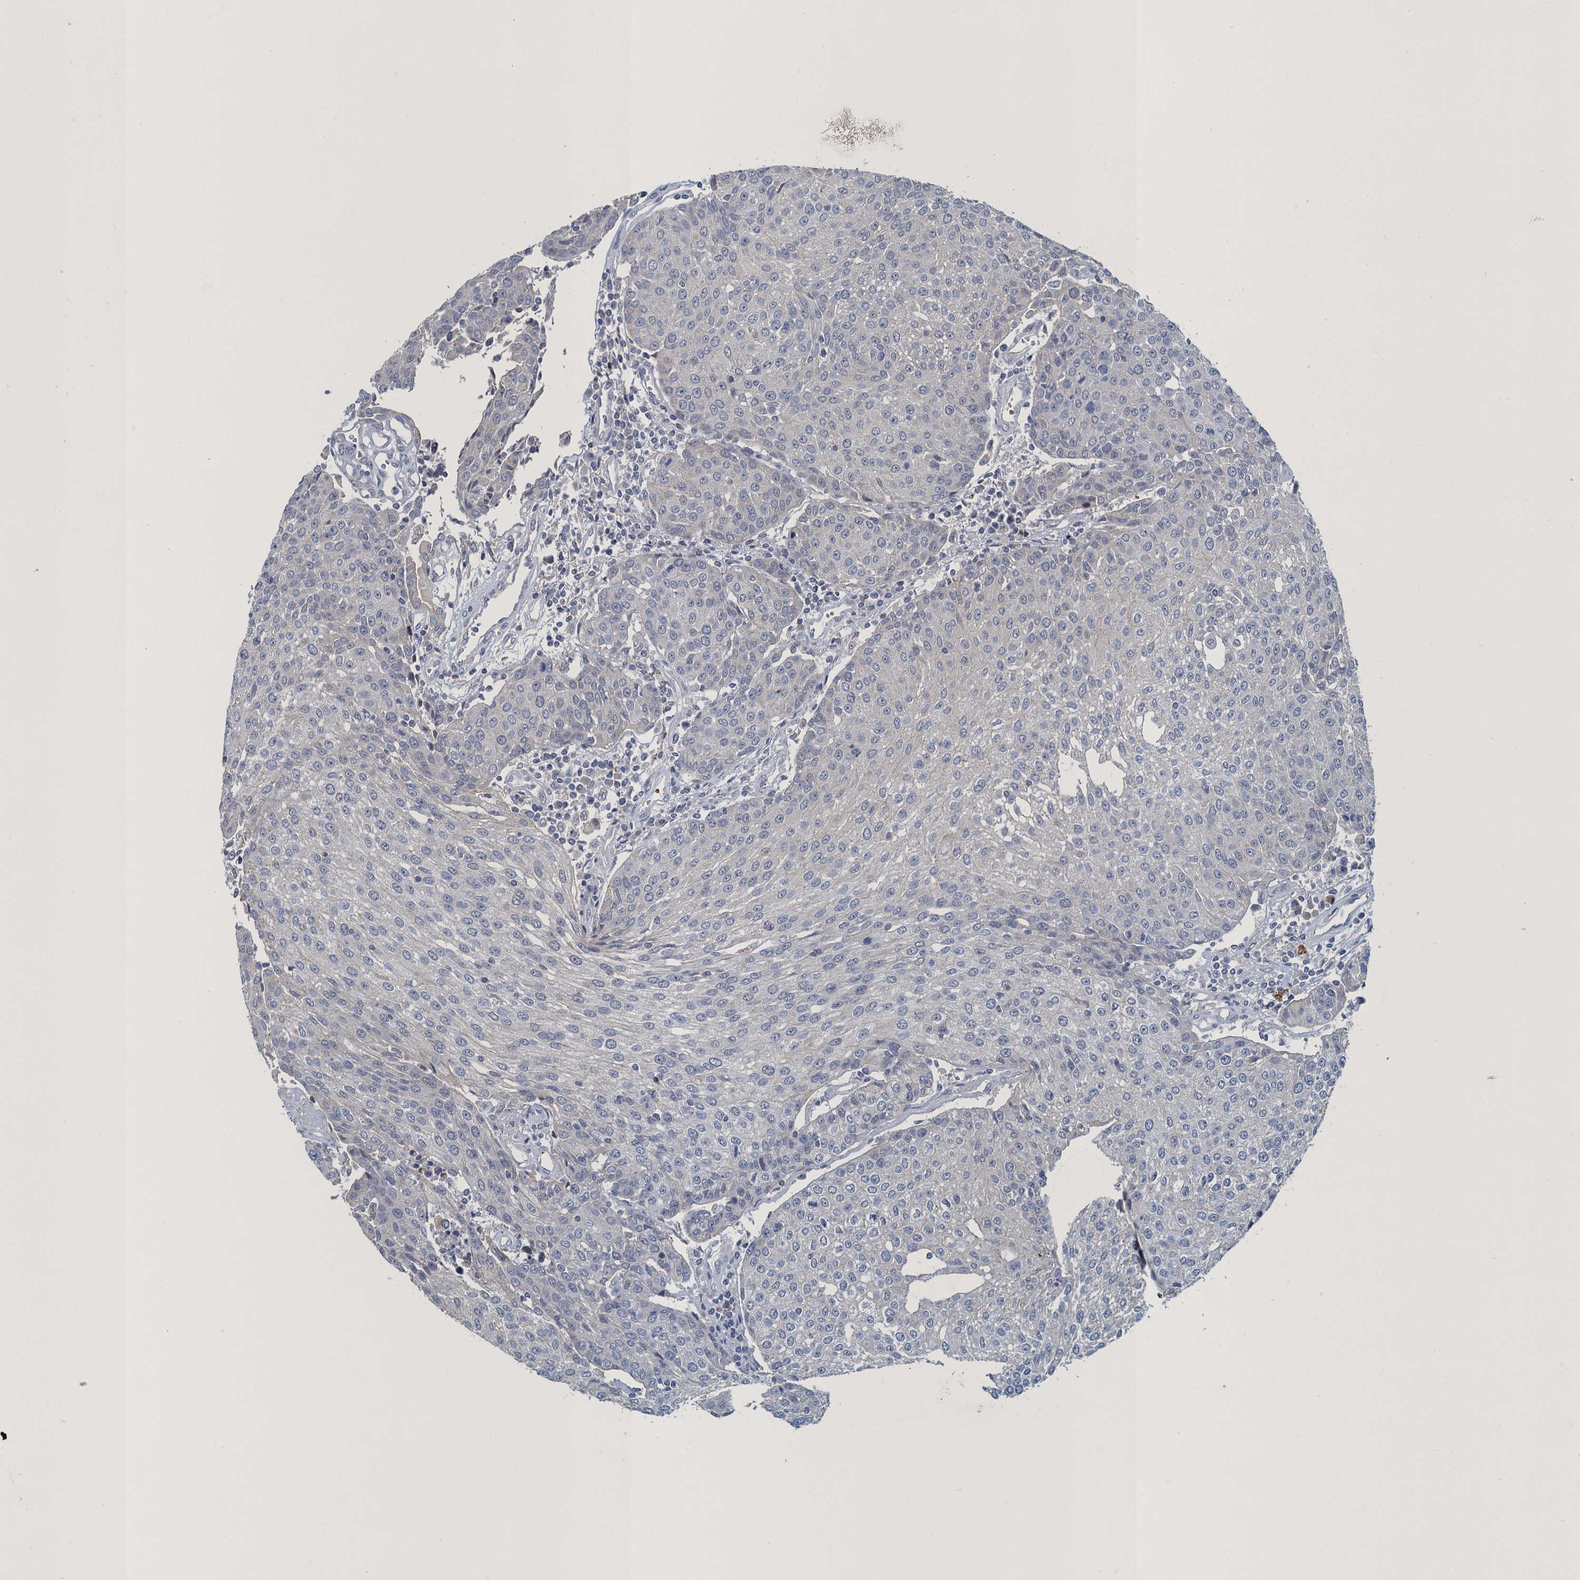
{"staining": {"intensity": "negative", "quantity": "none", "location": "none"}, "tissue": "urothelial cancer", "cell_type": "Tumor cells", "image_type": "cancer", "snomed": [{"axis": "morphology", "description": "Urothelial carcinoma, High grade"}, {"axis": "topography", "description": "Urinary bladder"}], "caption": "A high-resolution micrograph shows immunohistochemistry (IHC) staining of urothelial carcinoma (high-grade), which demonstrates no significant positivity in tumor cells.", "gene": "ATOSA", "patient": {"sex": "female", "age": 85}}